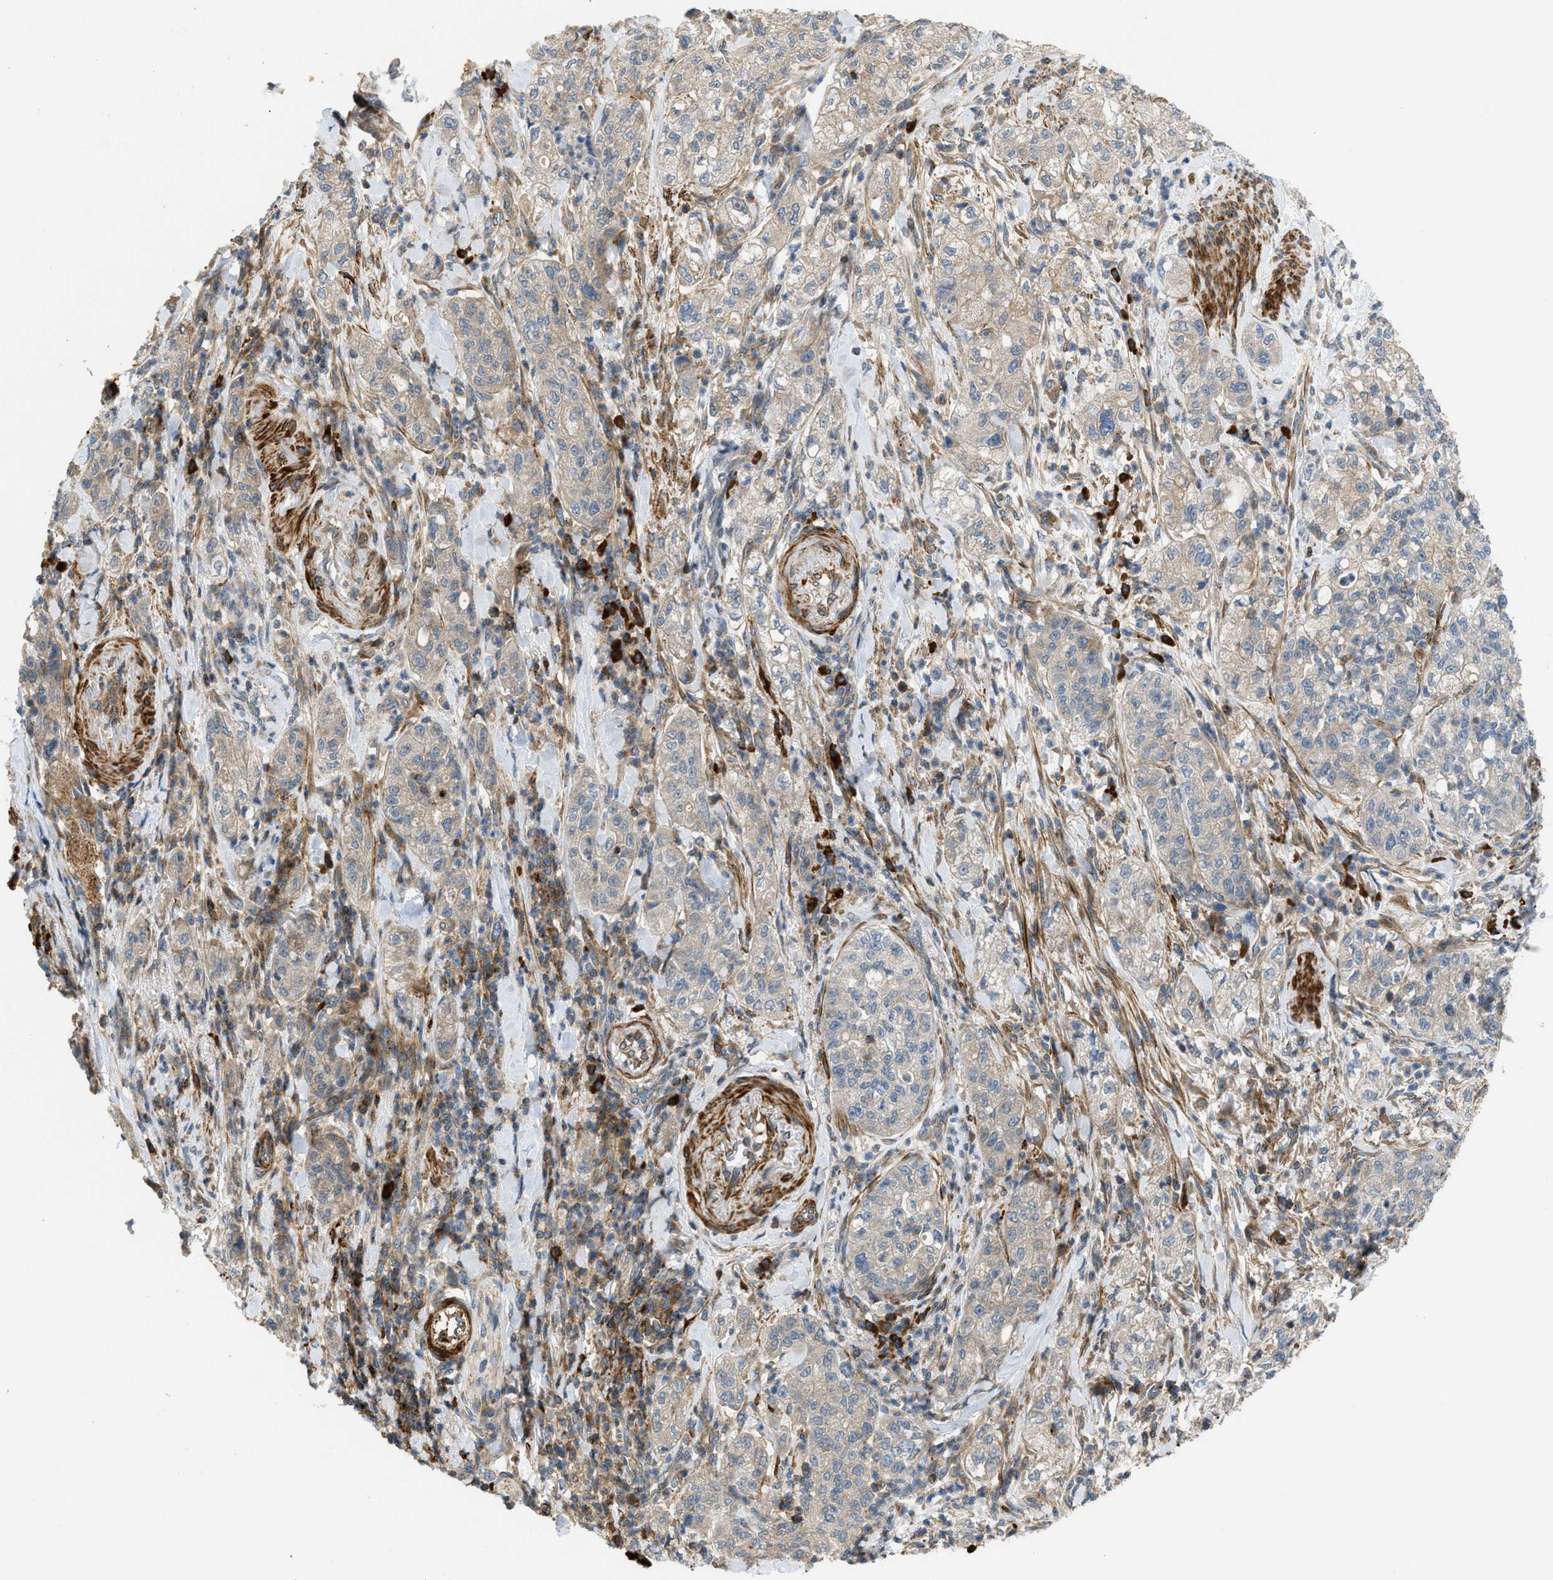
{"staining": {"intensity": "moderate", "quantity": "25%-75%", "location": "cytoplasmic/membranous"}, "tissue": "pancreatic cancer", "cell_type": "Tumor cells", "image_type": "cancer", "snomed": [{"axis": "morphology", "description": "Adenocarcinoma, NOS"}, {"axis": "topography", "description": "Pancreas"}], "caption": "Immunohistochemistry (IHC) image of neoplastic tissue: human adenocarcinoma (pancreatic) stained using immunohistochemistry exhibits medium levels of moderate protein expression localized specifically in the cytoplasmic/membranous of tumor cells, appearing as a cytoplasmic/membranous brown color.", "gene": "BTN3A2", "patient": {"sex": "female", "age": 78}}